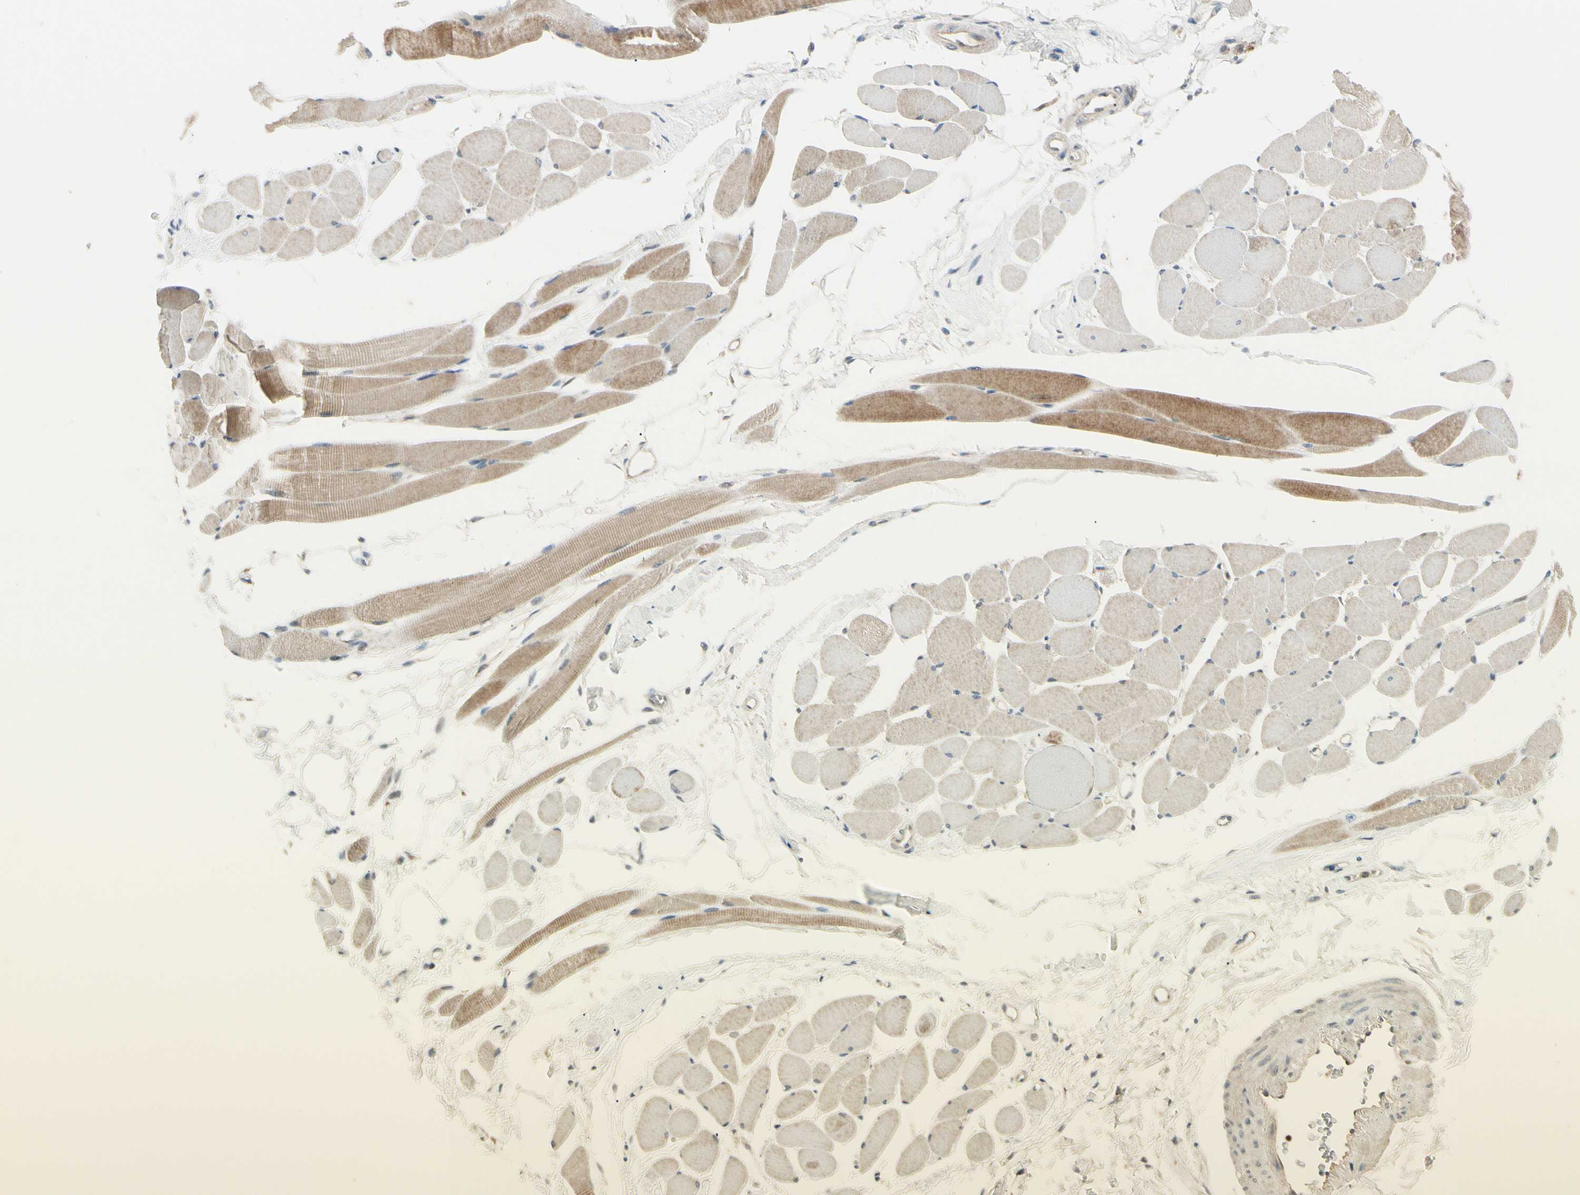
{"staining": {"intensity": "moderate", "quantity": "25%-75%", "location": "cytoplasmic/membranous"}, "tissue": "skeletal muscle", "cell_type": "Myocytes", "image_type": "normal", "snomed": [{"axis": "morphology", "description": "Normal tissue, NOS"}, {"axis": "topography", "description": "Skeletal muscle"}, {"axis": "topography", "description": "Peripheral nerve tissue"}], "caption": "Human skeletal muscle stained with a protein marker shows moderate staining in myocytes.", "gene": "NFYA", "patient": {"sex": "female", "age": 84}}